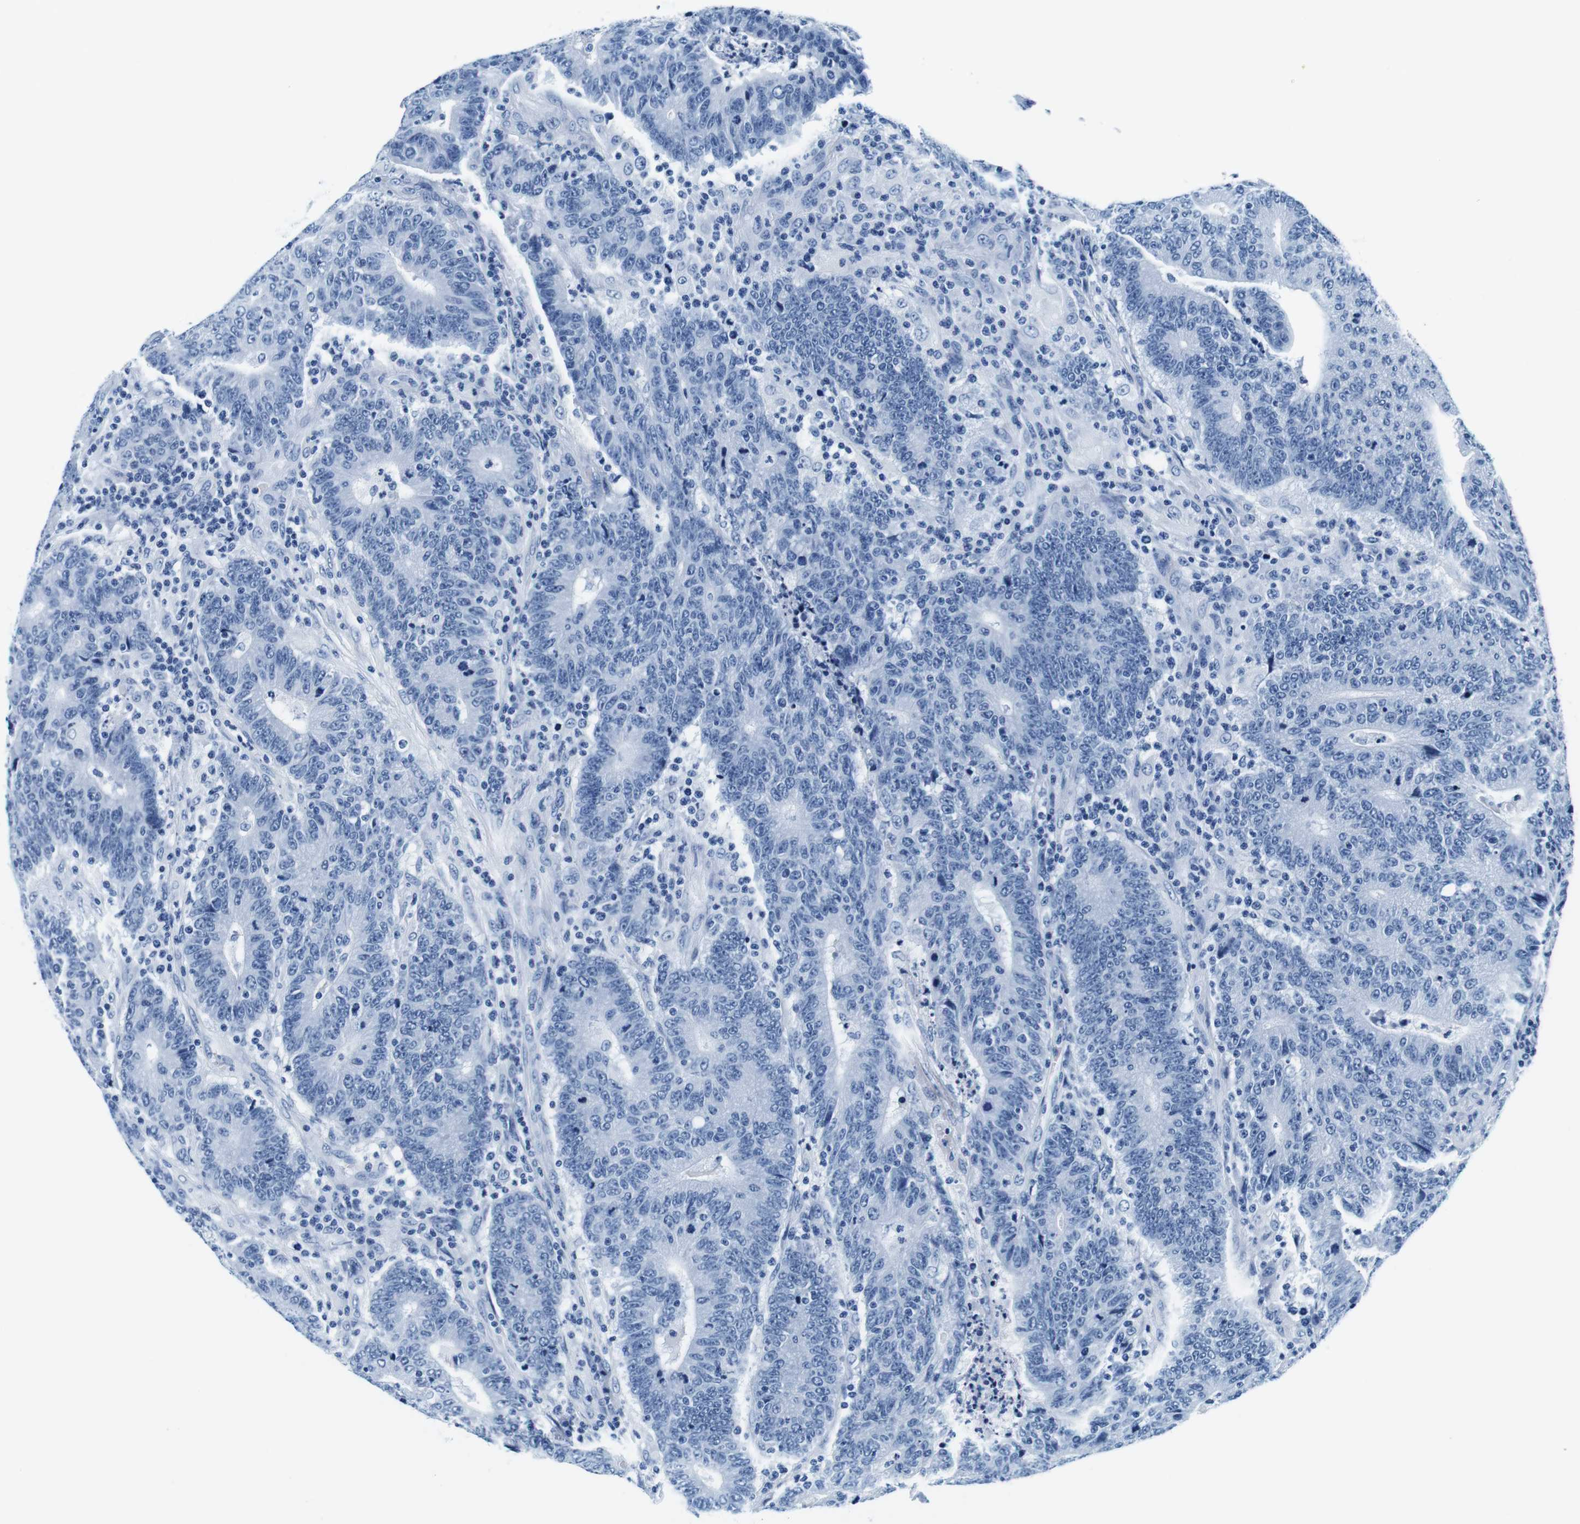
{"staining": {"intensity": "negative", "quantity": "none", "location": "none"}, "tissue": "colorectal cancer", "cell_type": "Tumor cells", "image_type": "cancer", "snomed": [{"axis": "morphology", "description": "Normal tissue, NOS"}, {"axis": "morphology", "description": "Adenocarcinoma, NOS"}, {"axis": "topography", "description": "Colon"}], "caption": "Tumor cells show no significant positivity in colorectal cancer (adenocarcinoma). The staining is performed using DAB (3,3'-diaminobenzidine) brown chromogen with nuclei counter-stained in using hematoxylin.", "gene": "ELANE", "patient": {"sex": "female", "age": 75}}